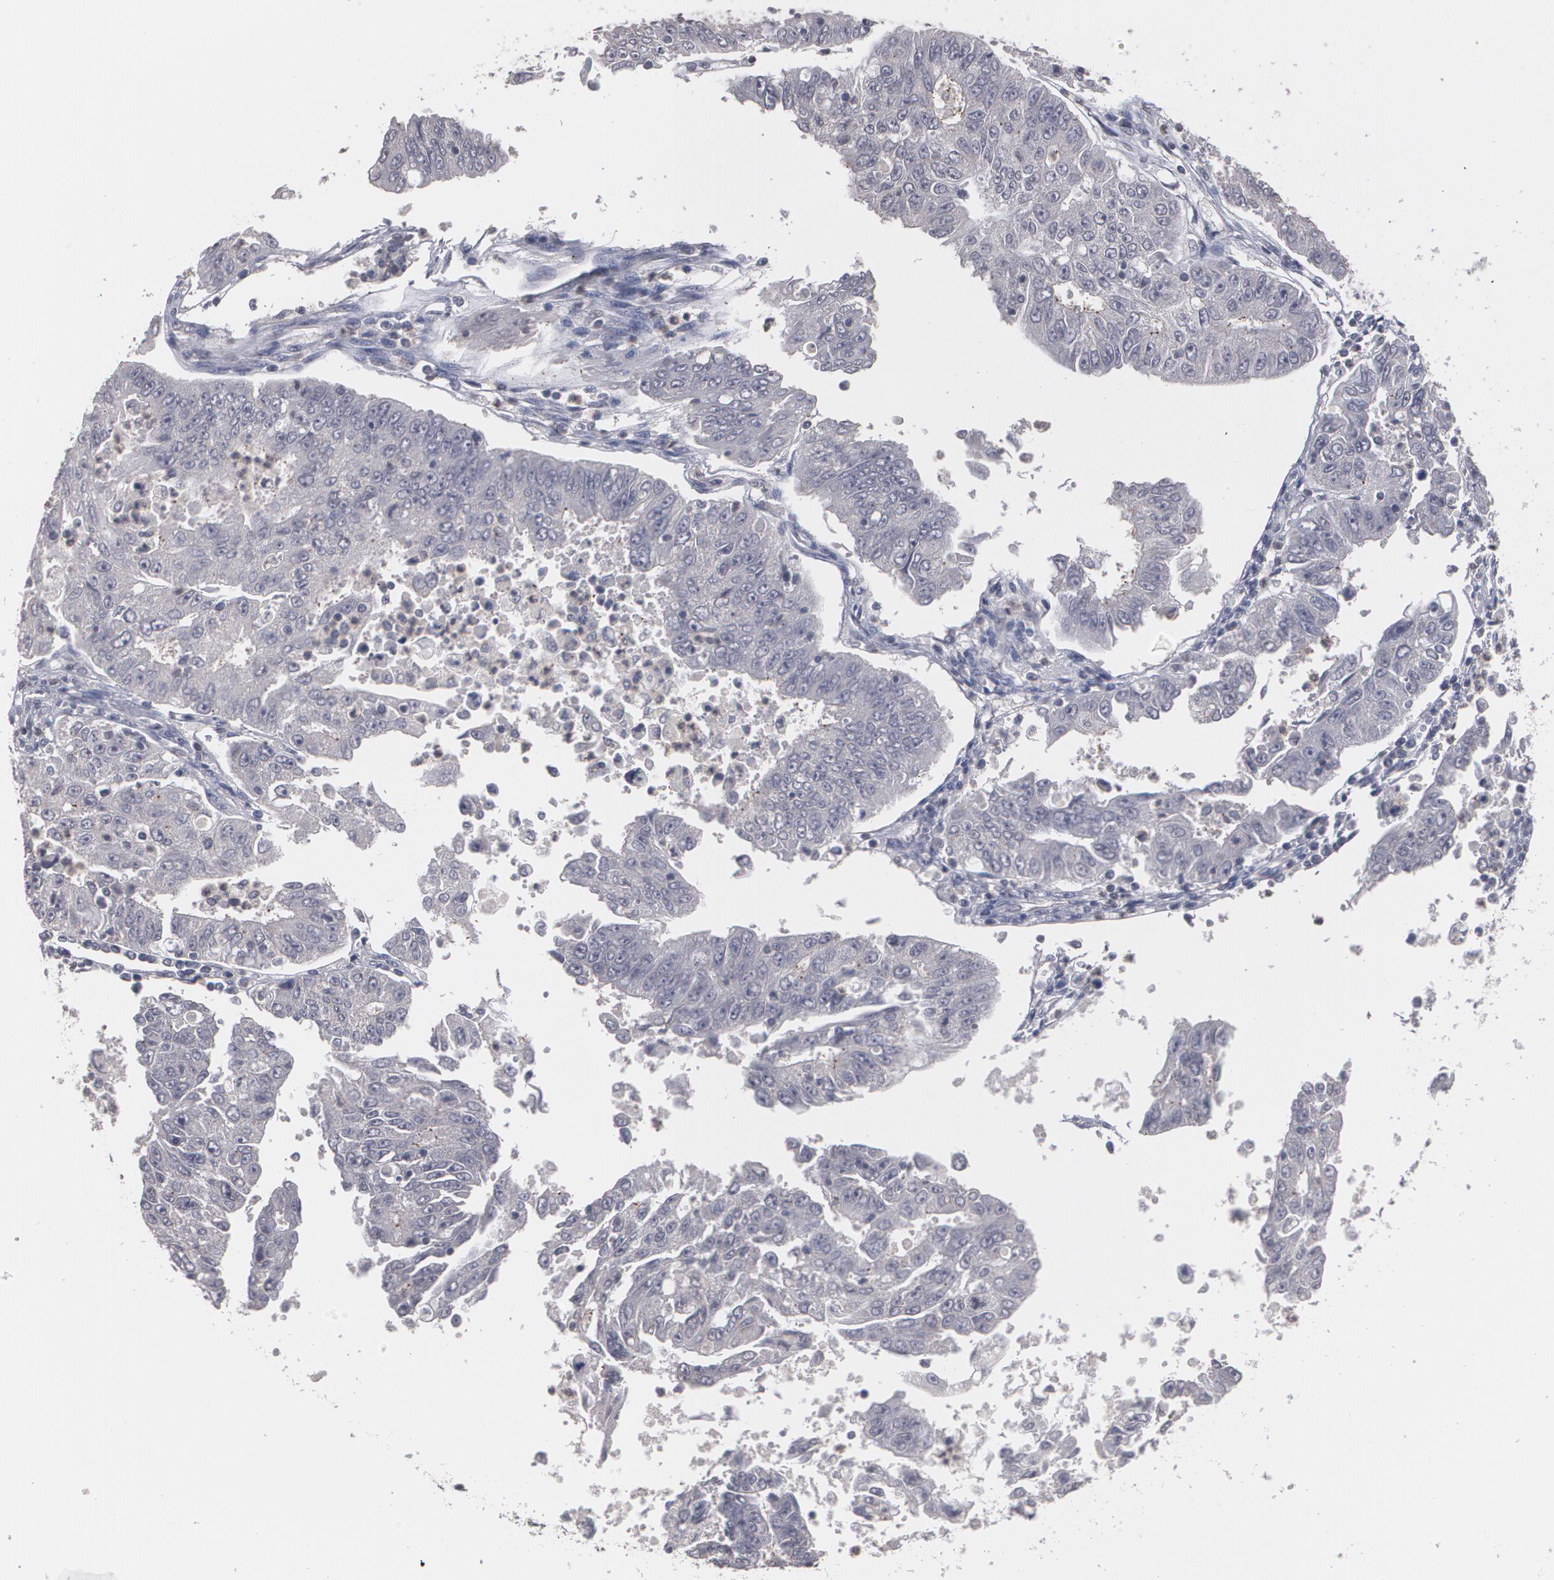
{"staining": {"intensity": "weak", "quantity": ">75%", "location": "cytoplasmic/membranous"}, "tissue": "endometrial cancer", "cell_type": "Tumor cells", "image_type": "cancer", "snomed": [{"axis": "morphology", "description": "Adenocarcinoma, NOS"}, {"axis": "topography", "description": "Endometrium"}], "caption": "Endometrial adenocarcinoma was stained to show a protein in brown. There is low levels of weak cytoplasmic/membranous positivity in approximately >75% of tumor cells. (DAB IHC, brown staining for protein, blue staining for nuclei).", "gene": "ARF6", "patient": {"sex": "female", "age": 42}}